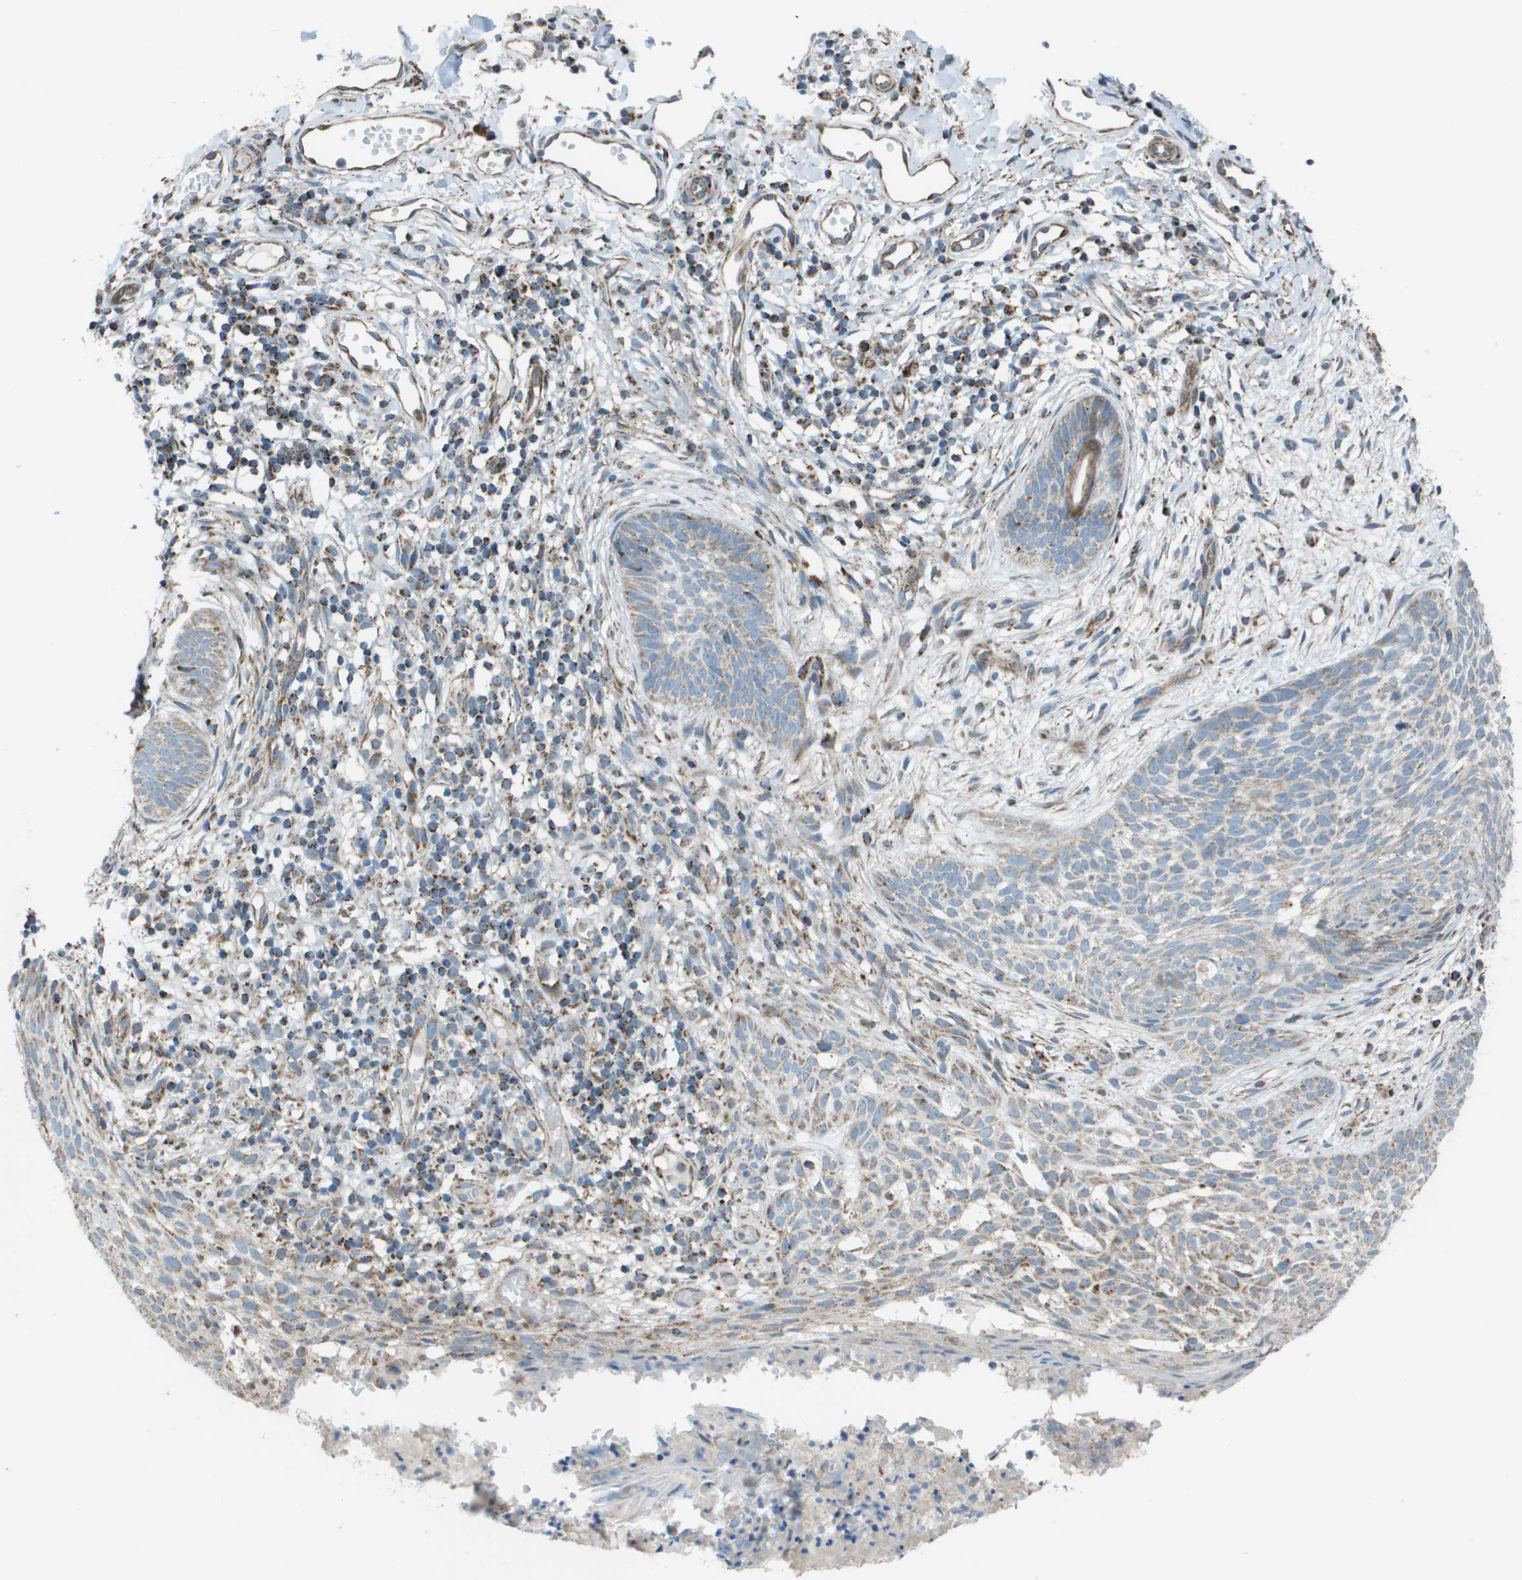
{"staining": {"intensity": "weak", "quantity": "<25%", "location": "cytoplasmic/membranous"}, "tissue": "skin cancer", "cell_type": "Tumor cells", "image_type": "cancer", "snomed": [{"axis": "morphology", "description": "Basal cell carcinoma"}, {"axis": "topography", "description": "Skin"}], "caption": "This is an immunohistochemistry micrograph of skin basal cell carcinoma. There is no expression in tumor cells.", "gene": "MGAT3", "patient": {"sex": "female", "age": 59}}